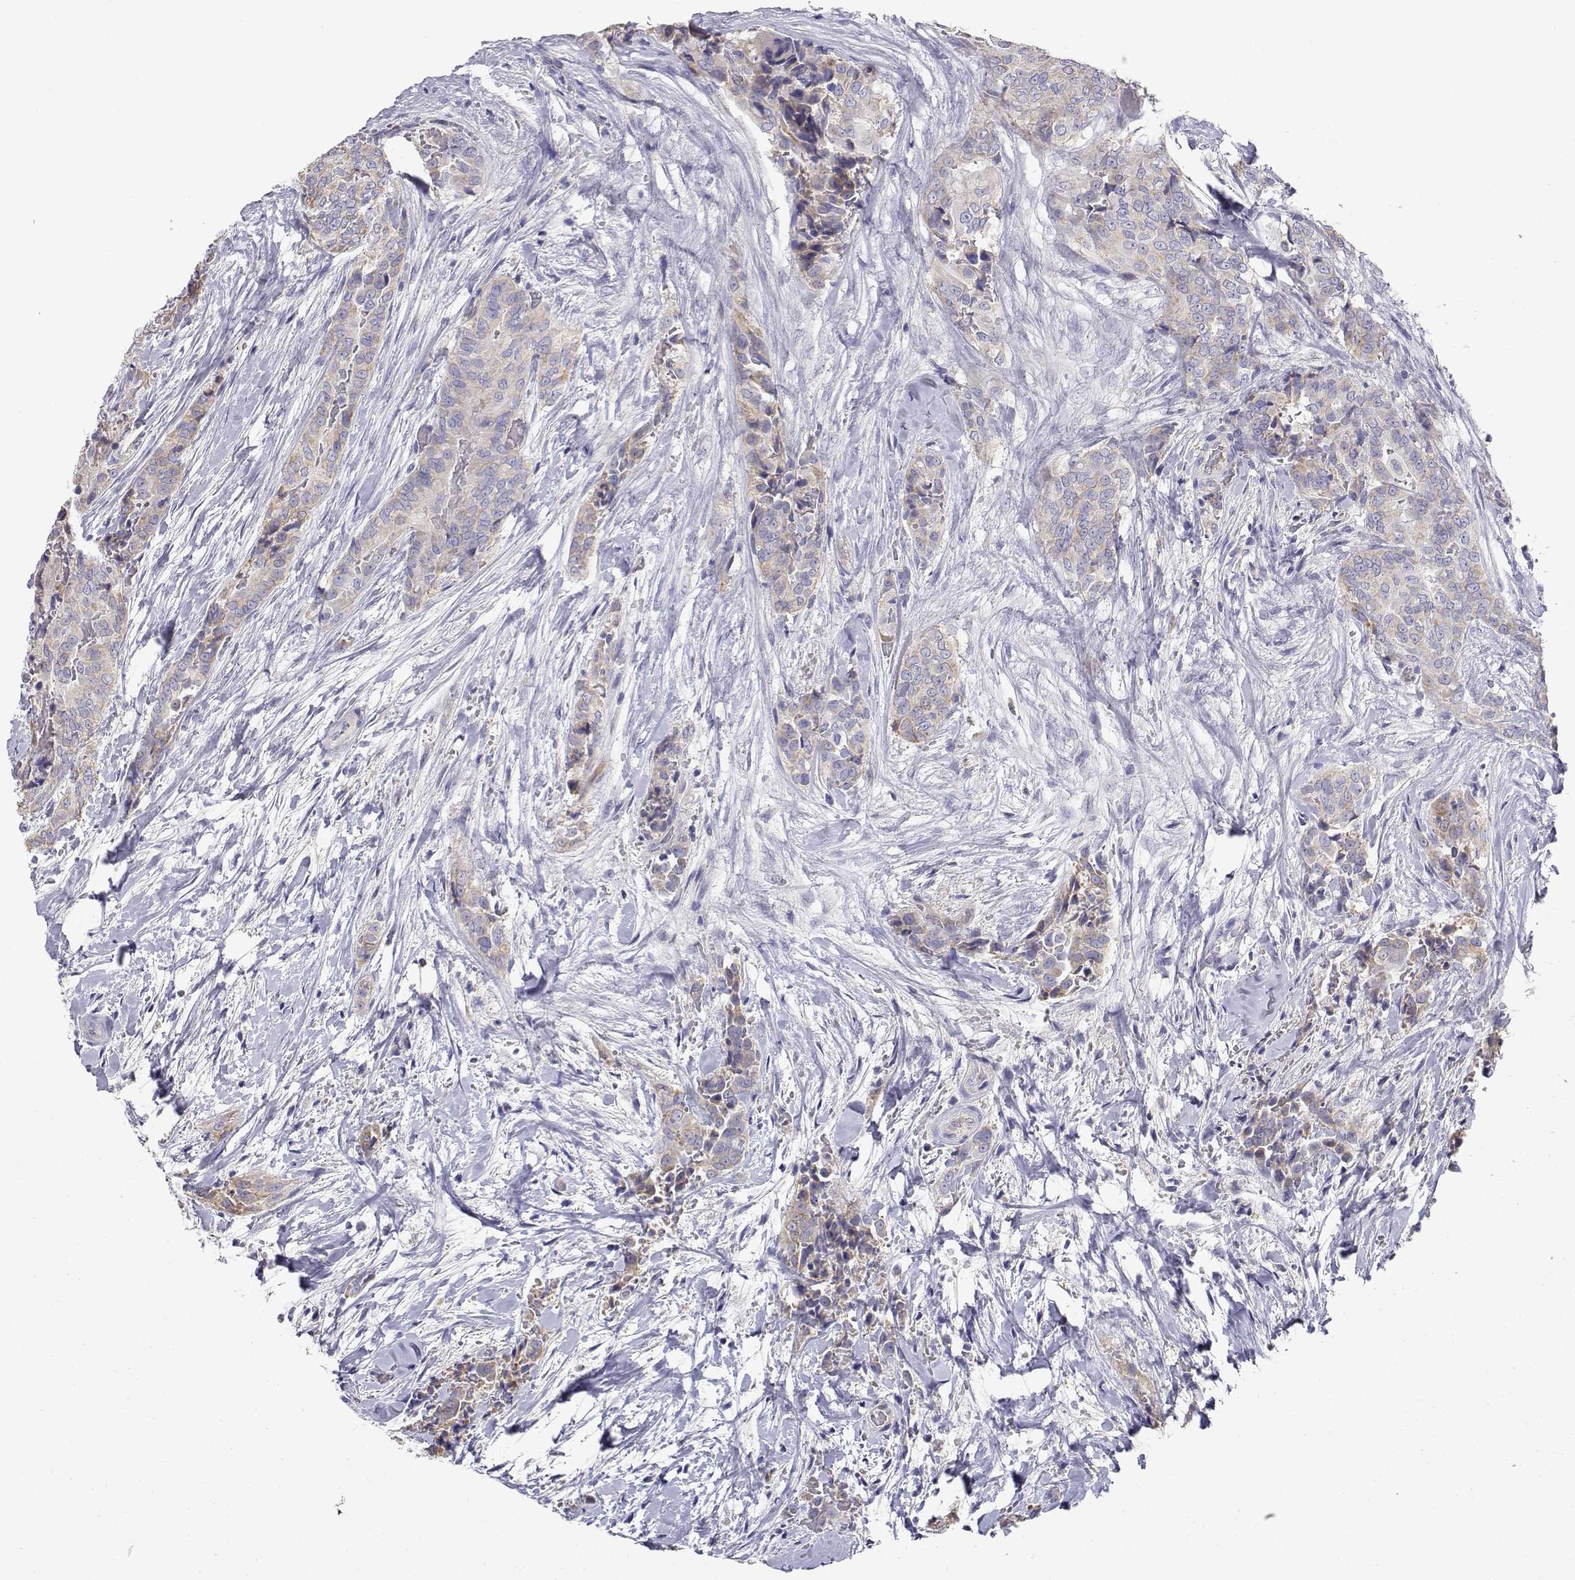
{"staining": {"intensity": "weak", "quantity": "25%-75%", "location": "cytoplasmic/membranous"}, "tissue": "thyroid cancer", "cell_type": "Tumor cells", "image_type": "cancer", "snomed": [{"axis": "morphology", "description": "Papillary adenocarcinoma, NOS"}, {"axis": "topography", "description": "Thyroid gland"}], "caption": "Weak cytoplasmic/membranous expression is present in about 25%-75% of tumor cells in thyroid cancer (papillary adenocarcinoma).", "gene": "ADA", "patient": {"sex": "male", "age": 61}}